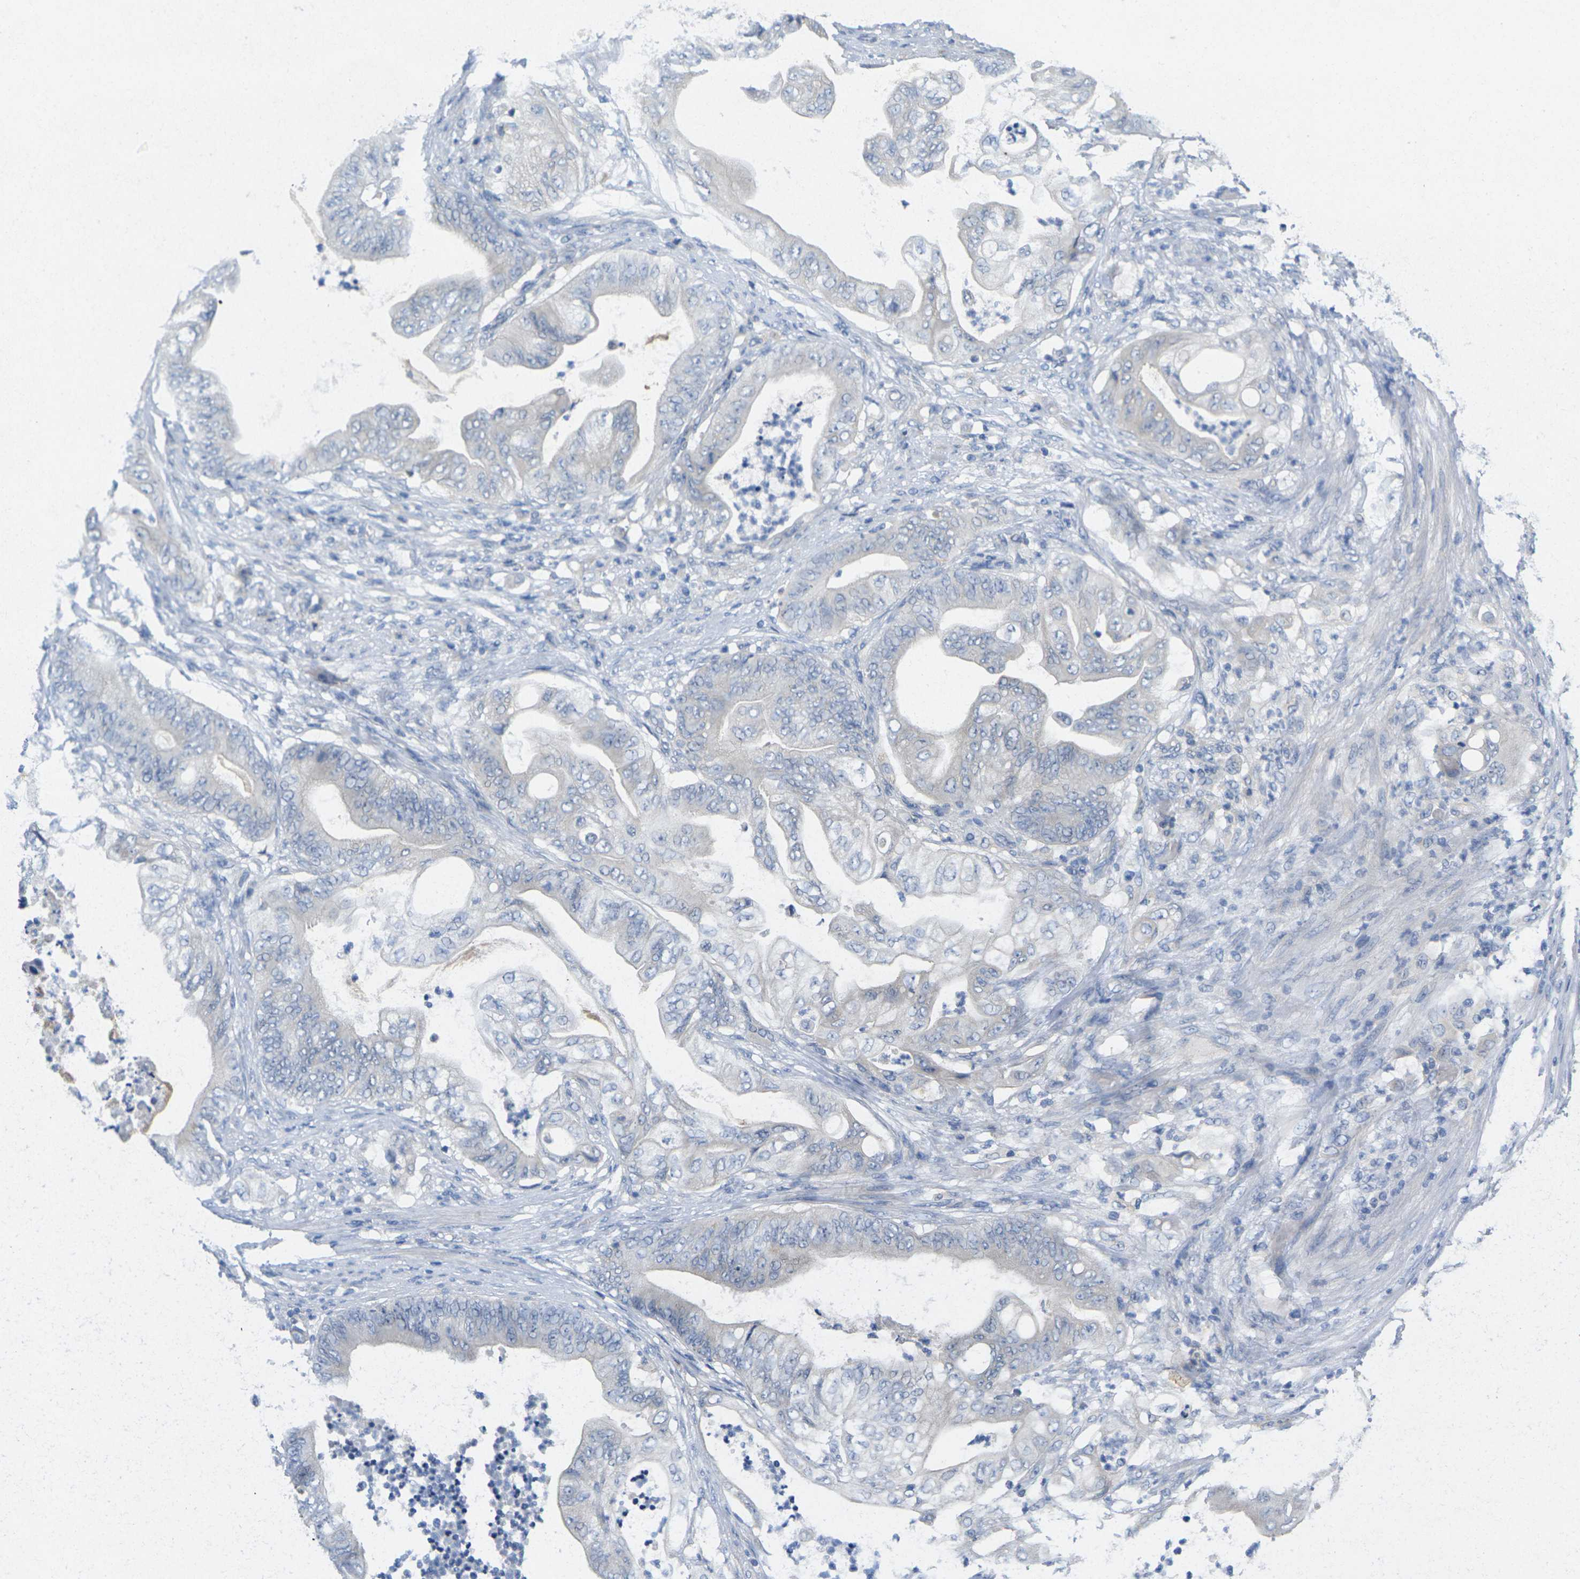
{"staining": {"intensity": "negative", "quantity": "none", "location": "none"}, "tissue": "stomach cancer", "cell_type": "Tumor cells", "image_type": "cancer", "snomed": [{"axis": "morphology", "description": "Adenocarcinoma, NOS"}, {"axis": "topography", "description": "Stomach"}], "caption": "IHC histopathology image of adenocarcinoma (stomach) stained for a protein (brown), which displays no positivity in tumor cells.", "gene": "TNNI3", "patient": {"sex": "female", "age": 73}}